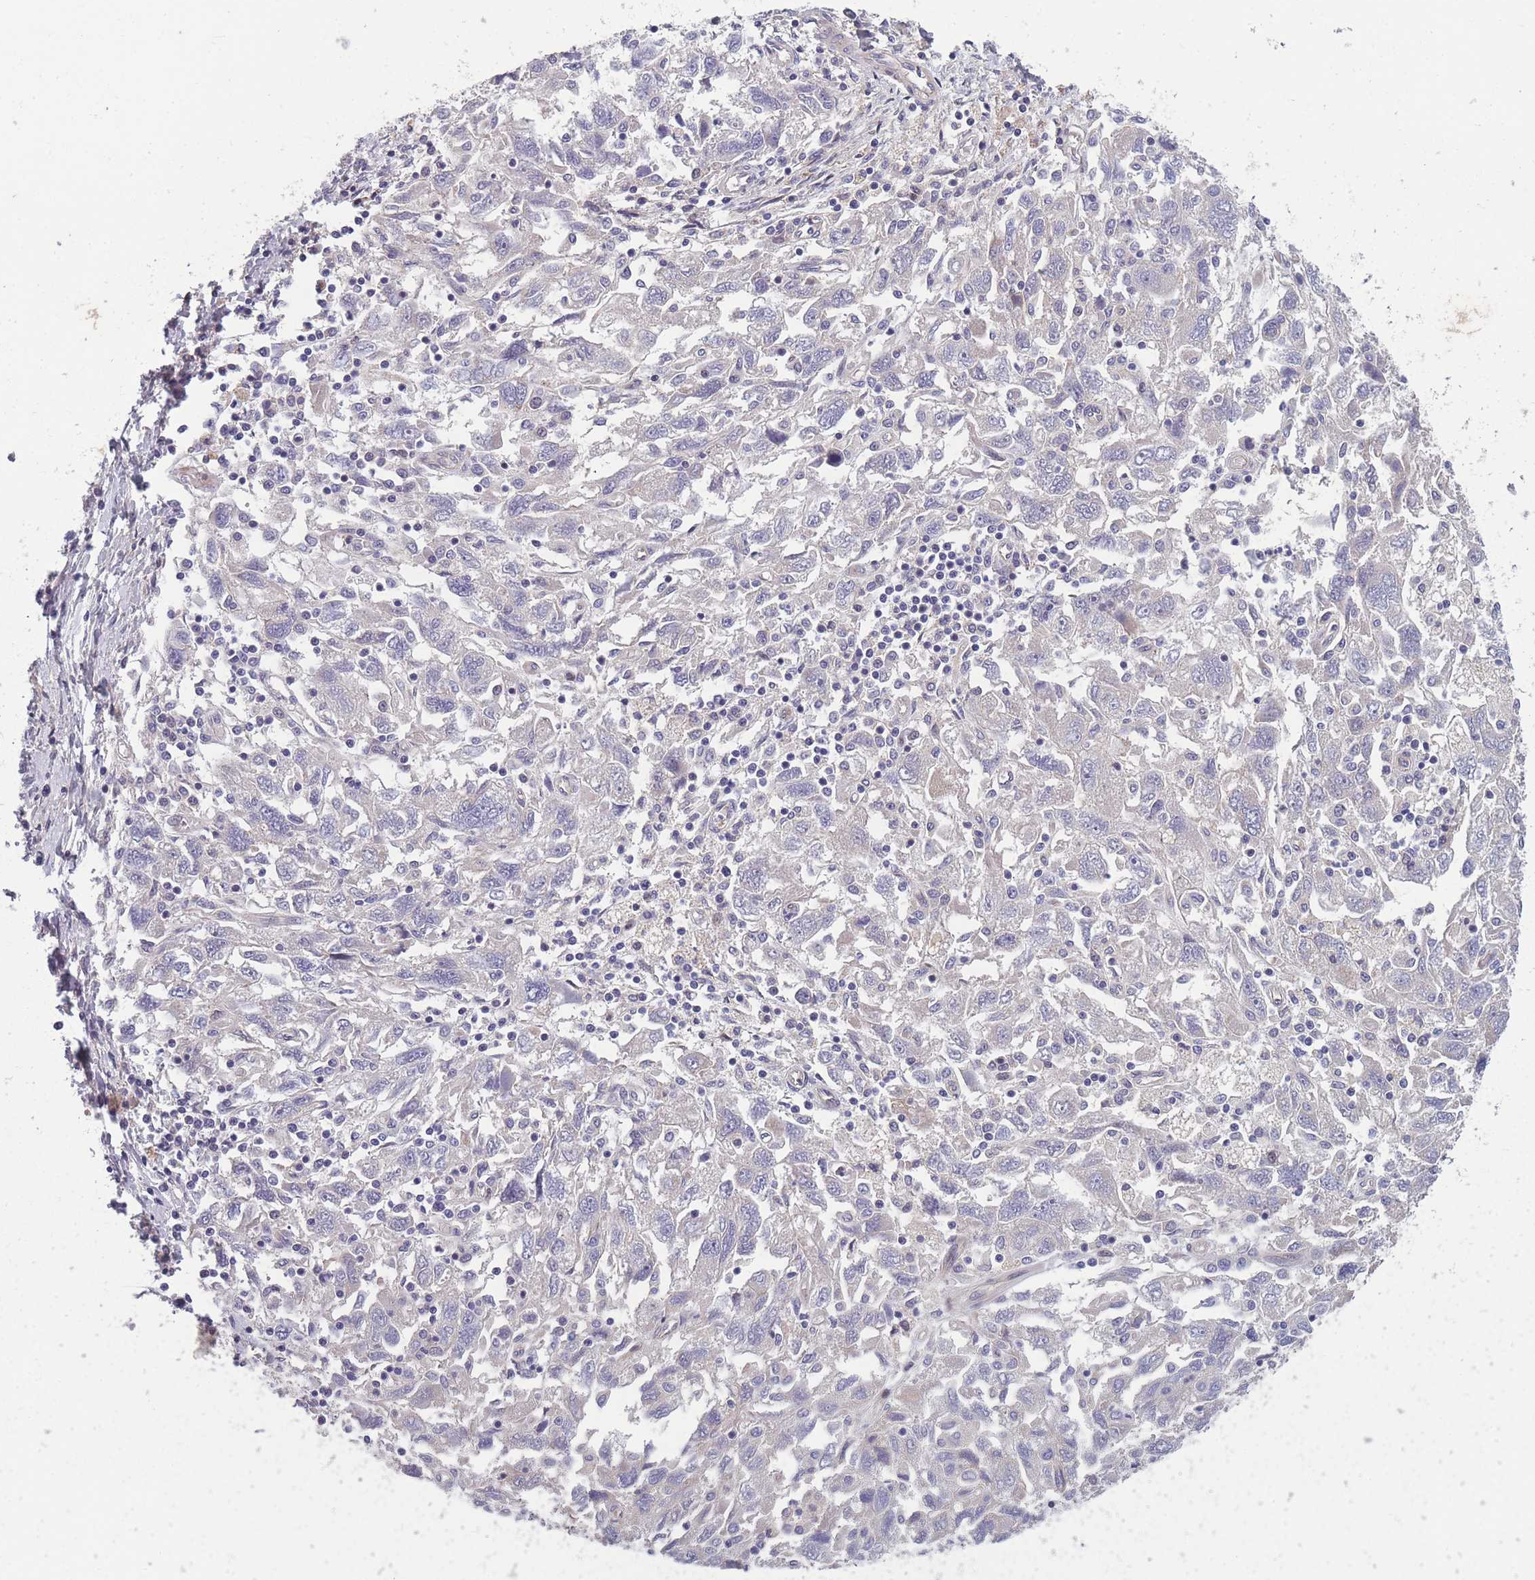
{"staining": {"intensity": "negative", "quantity": "none", "location": "none"}, "tissue": "ovarian cancer", "cell_type": "Tumor cells", "image_type": "cancer", "snomed": [{"axis": "morphology", "description": "Carcinoma, NOS"}, {"axis": "morphology", "description": "Cystadenocarcinoma, serous, NOS"}, {"axis": "topography", "description": "Ovary"}], "caption": "Protein analysis of ovarian cancer exhibits no significant staining in tumor cells.", "gene": "FAM83F", "patient": {"sex": "female", "age": 69}}